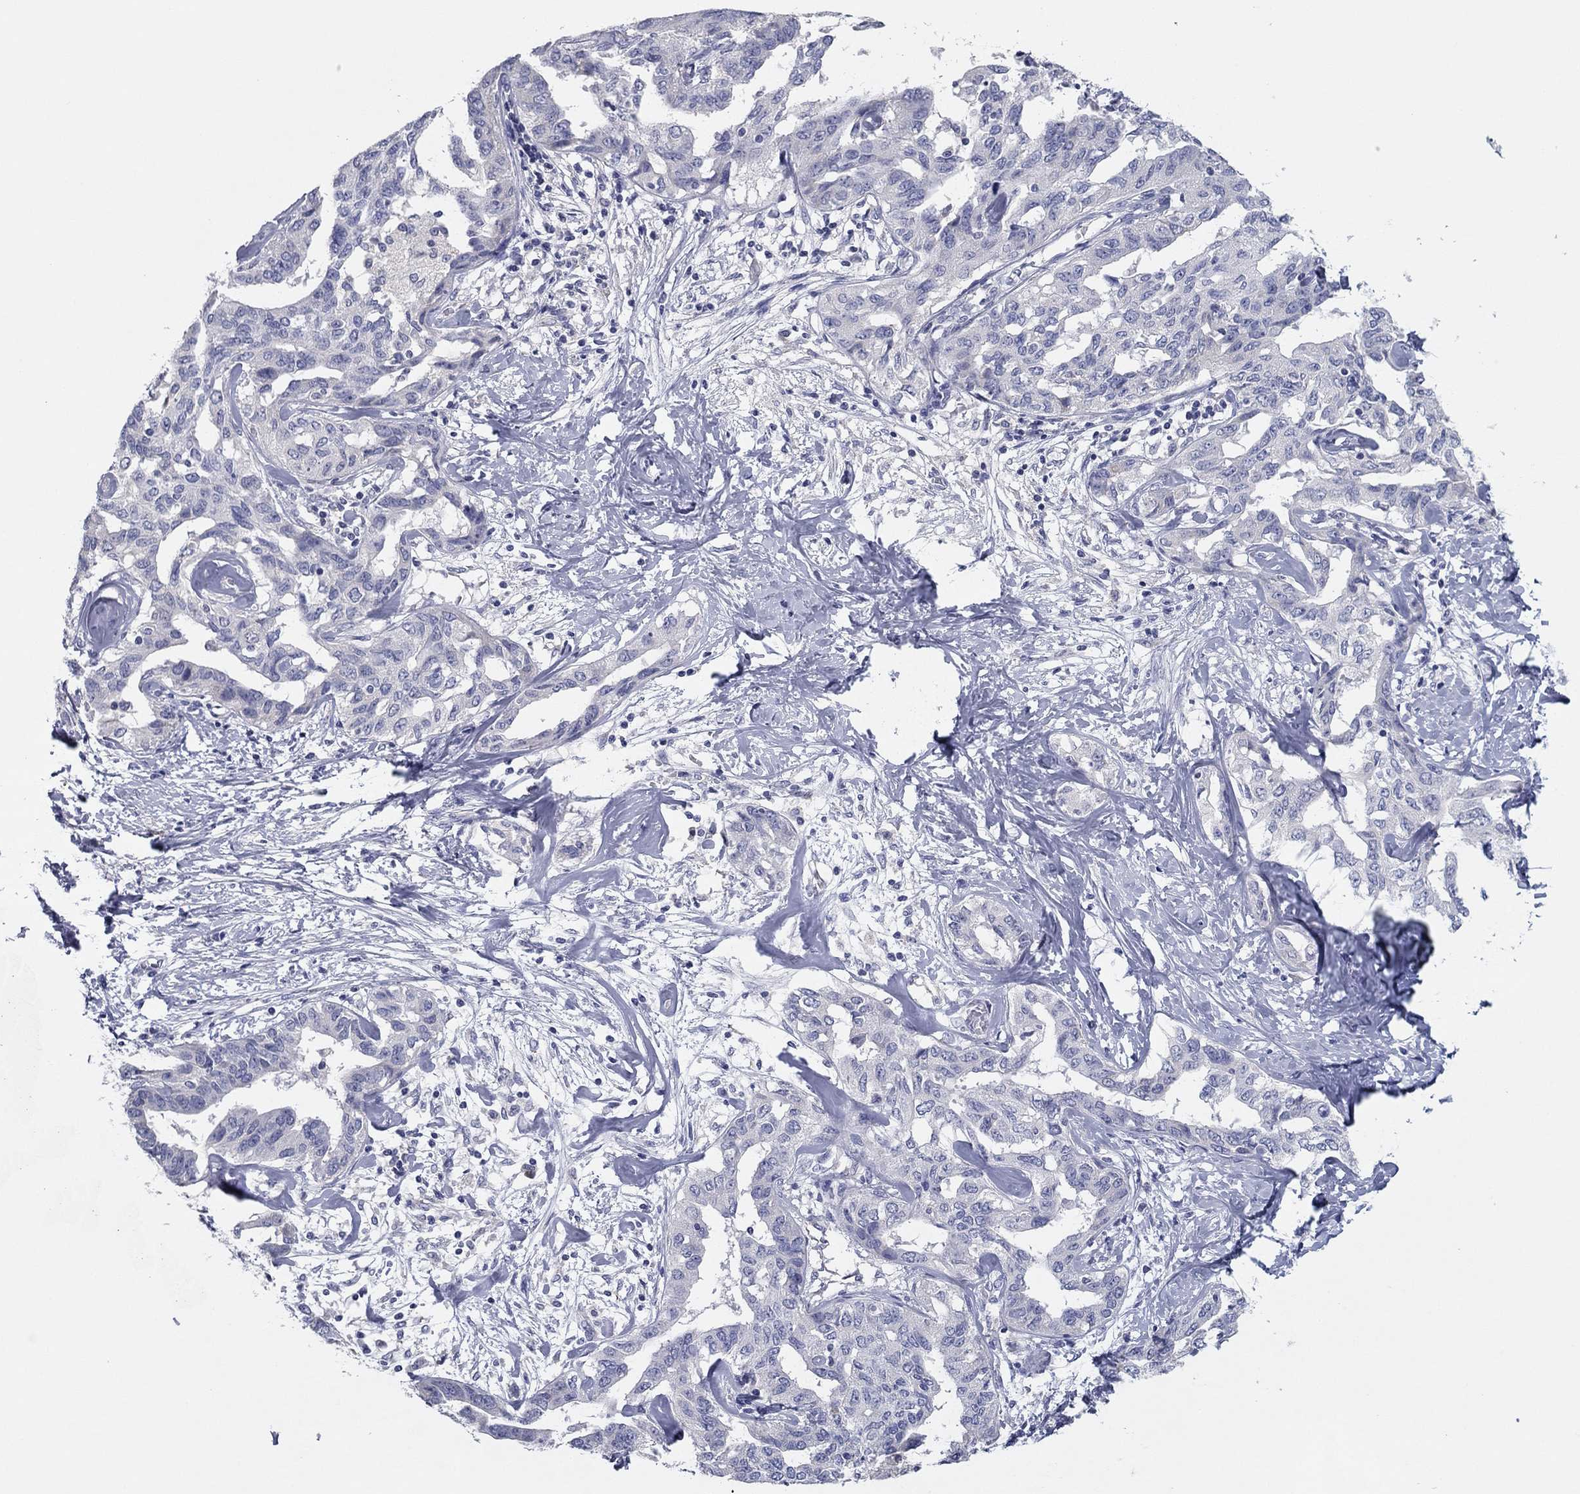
{"staining": {"intensity": "negative", "quantity": "none", "location": "none"}, "tissue": "liver cancer", "cell_type": "Tumor cells", "image_type": "cancer", "snomed": [{"axis": "morphology", "description": "Cholangiocarcinoma"}, {"axis": "topography", "description": "Liver"}], "caption": "High power microscopy image of an IHC histopathology image of liver cancer, revealing no significant expression in tumor cells.", "gene": "GRK7", "patient": {"sex": "male", "age": 59}}